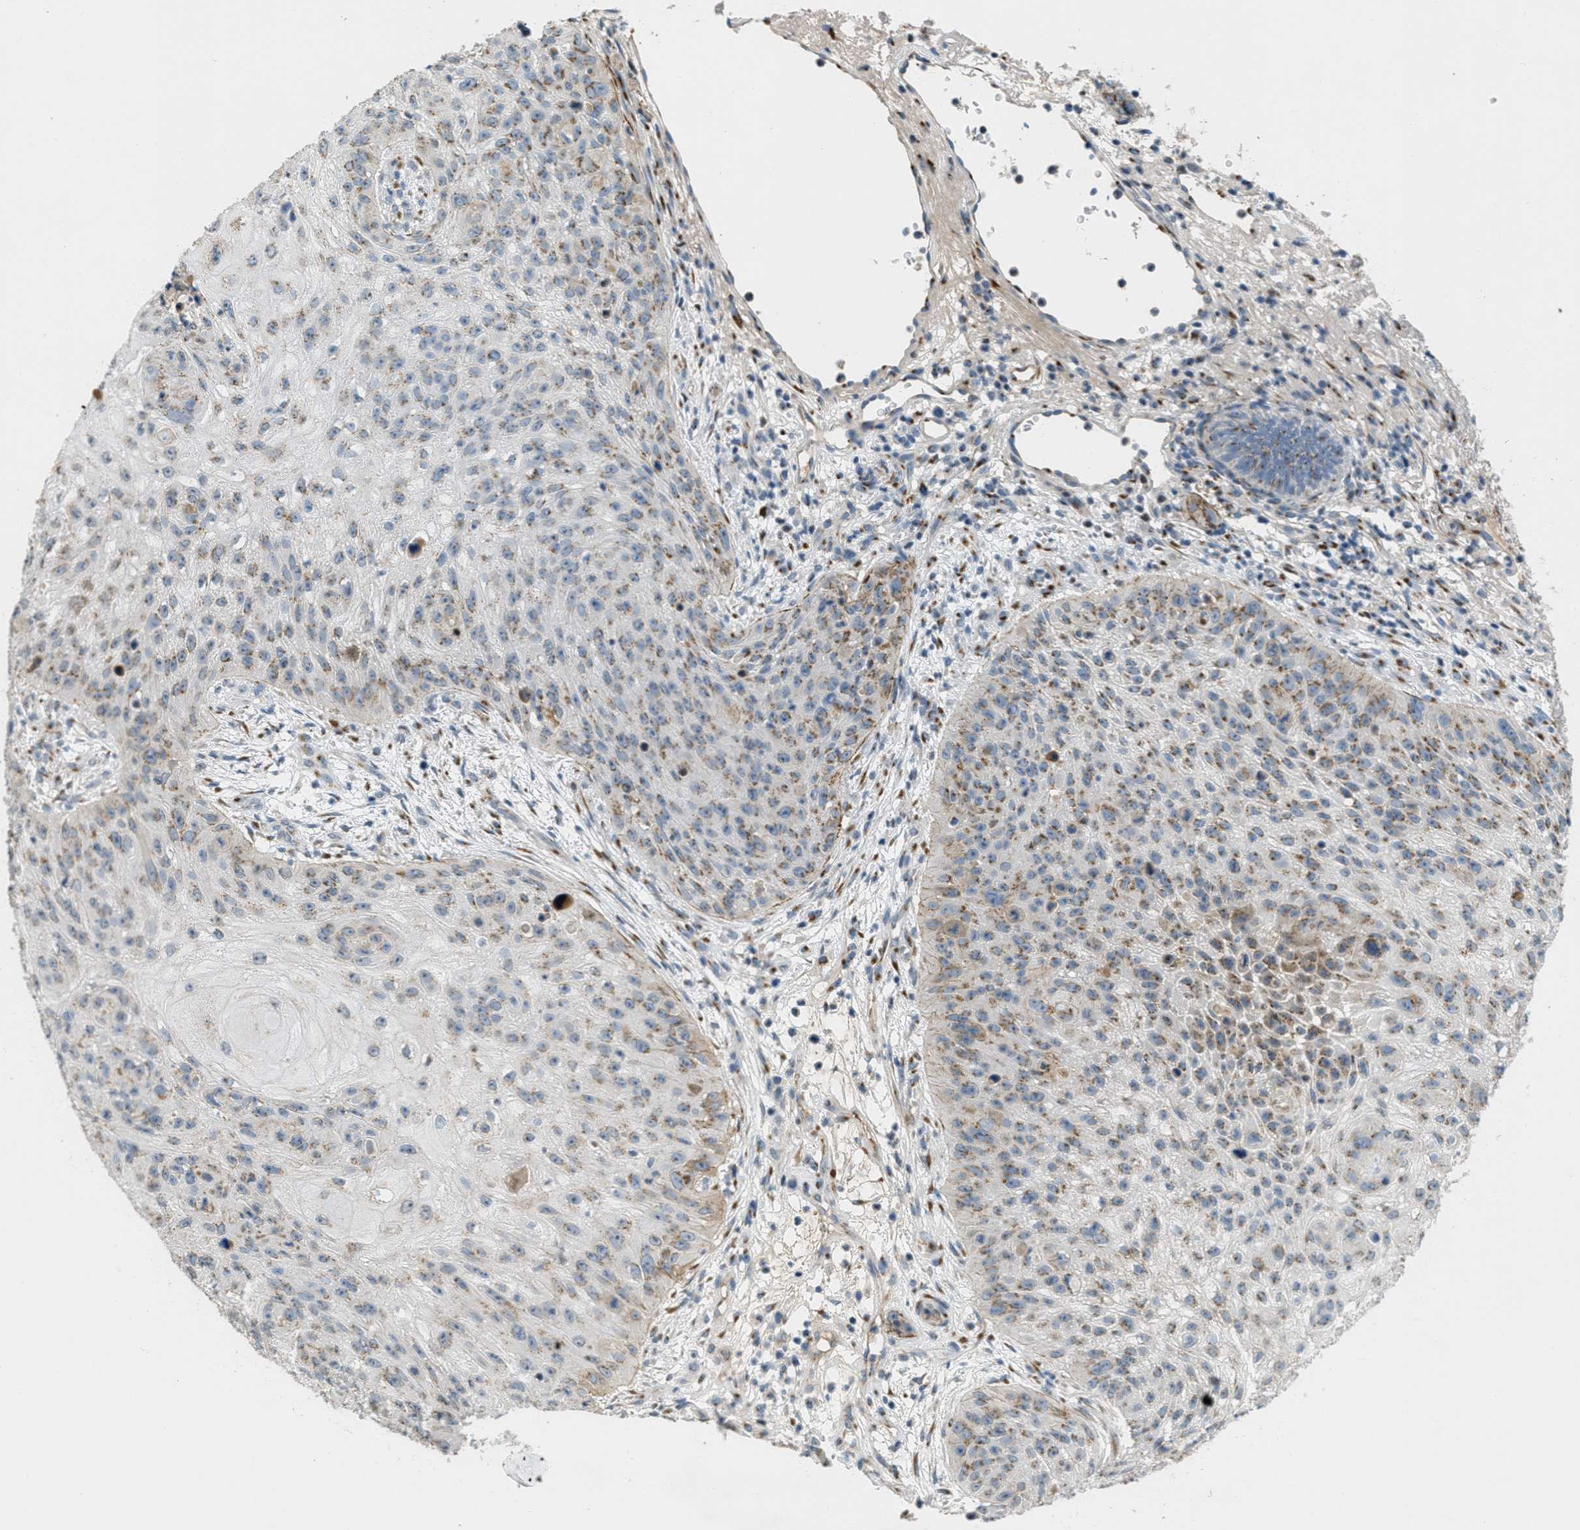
{"staining": {"intensity": "weak", "quantity": "25%-75%", "location": "cytoplasmic/membranous"}, "tissue": "skin cancer", "cell_type": "Tumor cells", "image_type": "cancer", "snomed": [{"axis": "morphology", "description": "Squamous cell carcinoma, NOS"}, {"axis": "topography", "description": "Skin"}], "caption": "Brown immunohistochemical staining in human skin cancer (squamous cell carcinoma) displays weak cytoplasmic/membranous positivity in about 25%-75% of tumor cells. The protein of interest is shown in brown color, while the nuclei are stained blue.", "gene": "ZFPL1", "patient": {"sex": "female", "age": 80}}